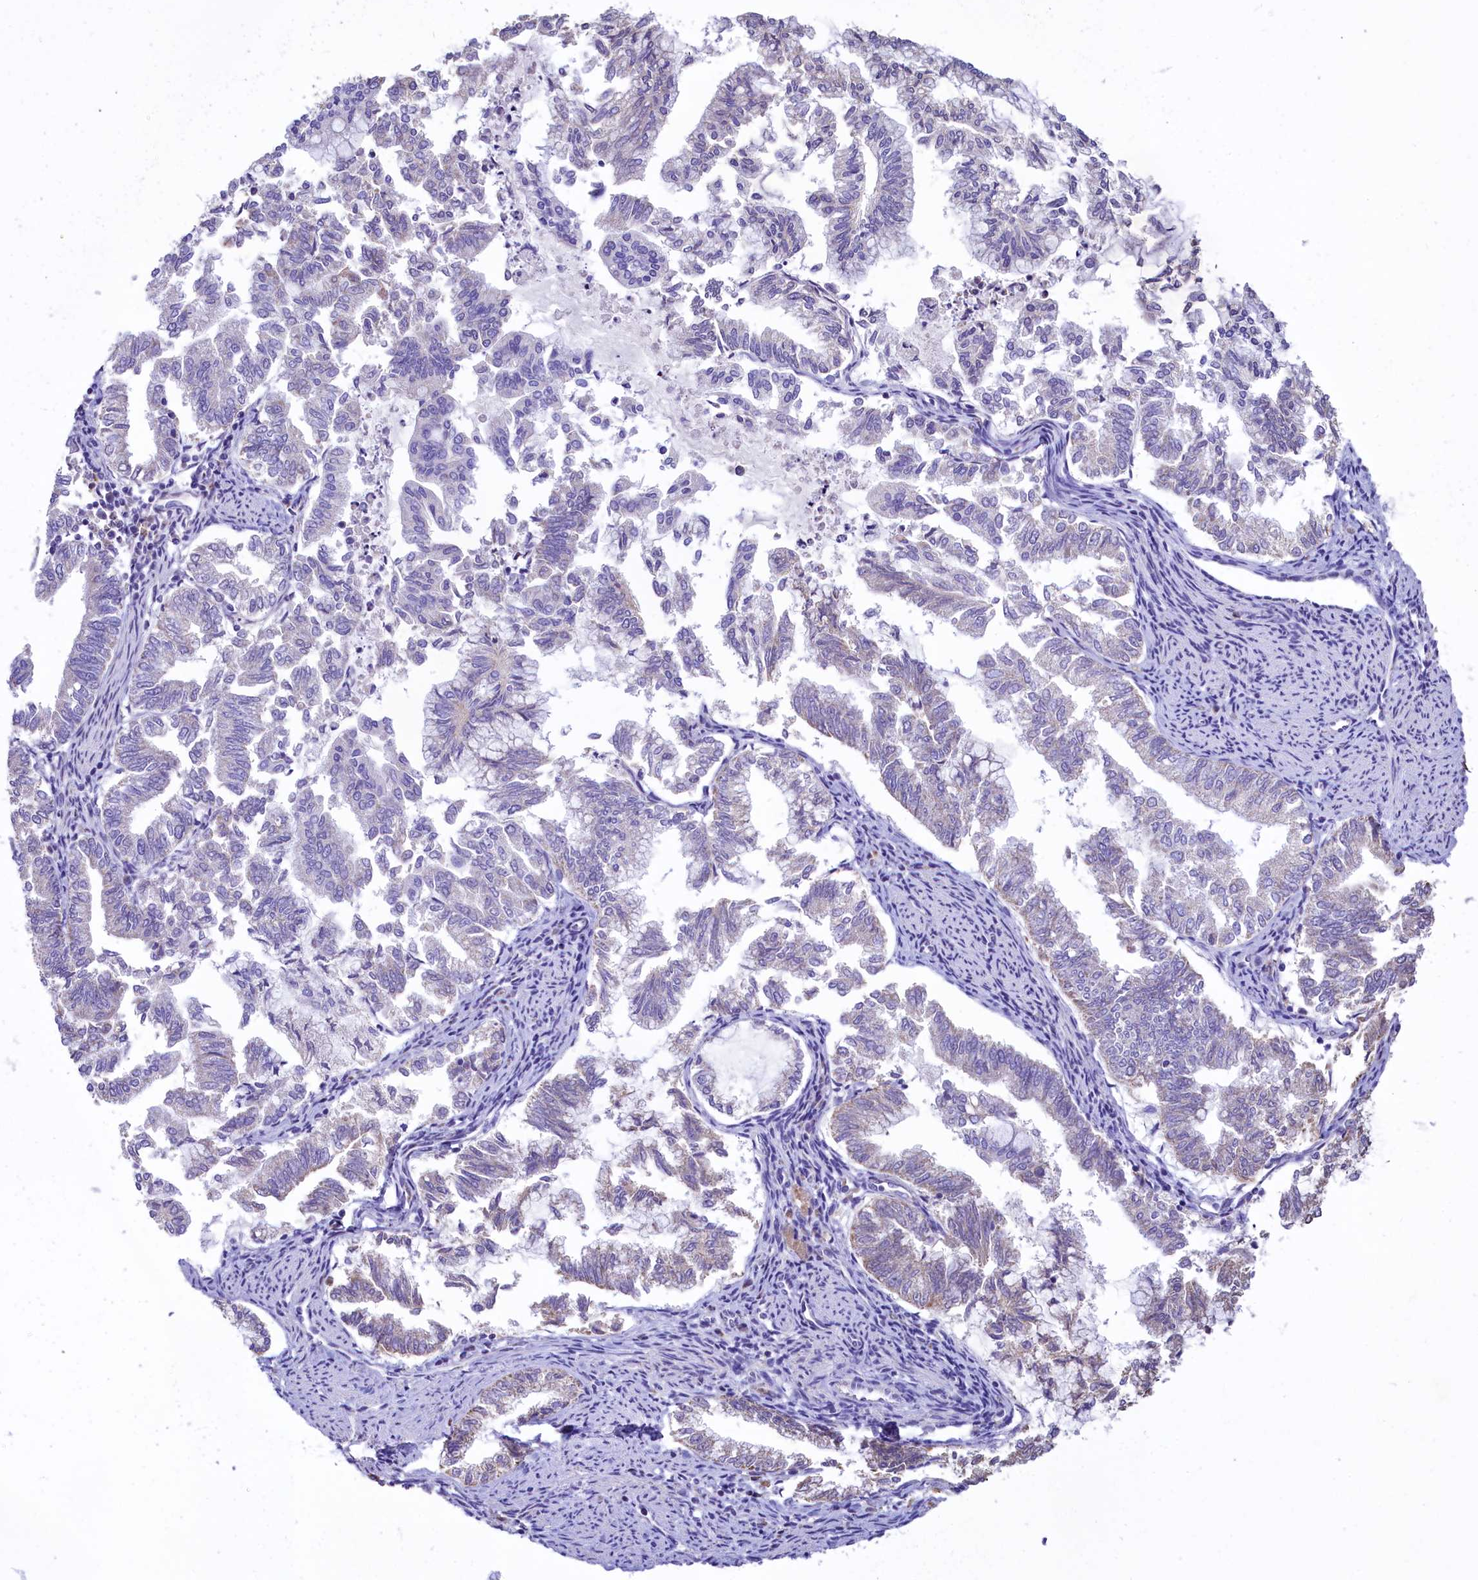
{"staining": {"intensity": "negative", "quantity": "none", "location": "none"}, "tissue": "endometrial cancer", "cell_type": "Tumor cells", "image_type": "cancer", "snomed": [{"axis": "morphology", "description": "Adenocarcinoma, NOS"}, {"axis": "topography", "description": "Endometrium"}], "caption": "High magnification brightfield microscopy of endometrial adenocarcinoma stained with DAB (brown) and counterstained with hematoxylin (blue): tumor cells show no significant staining.", "gene": "IDH3A", "patient": {"sex": "female", "age": 79}}